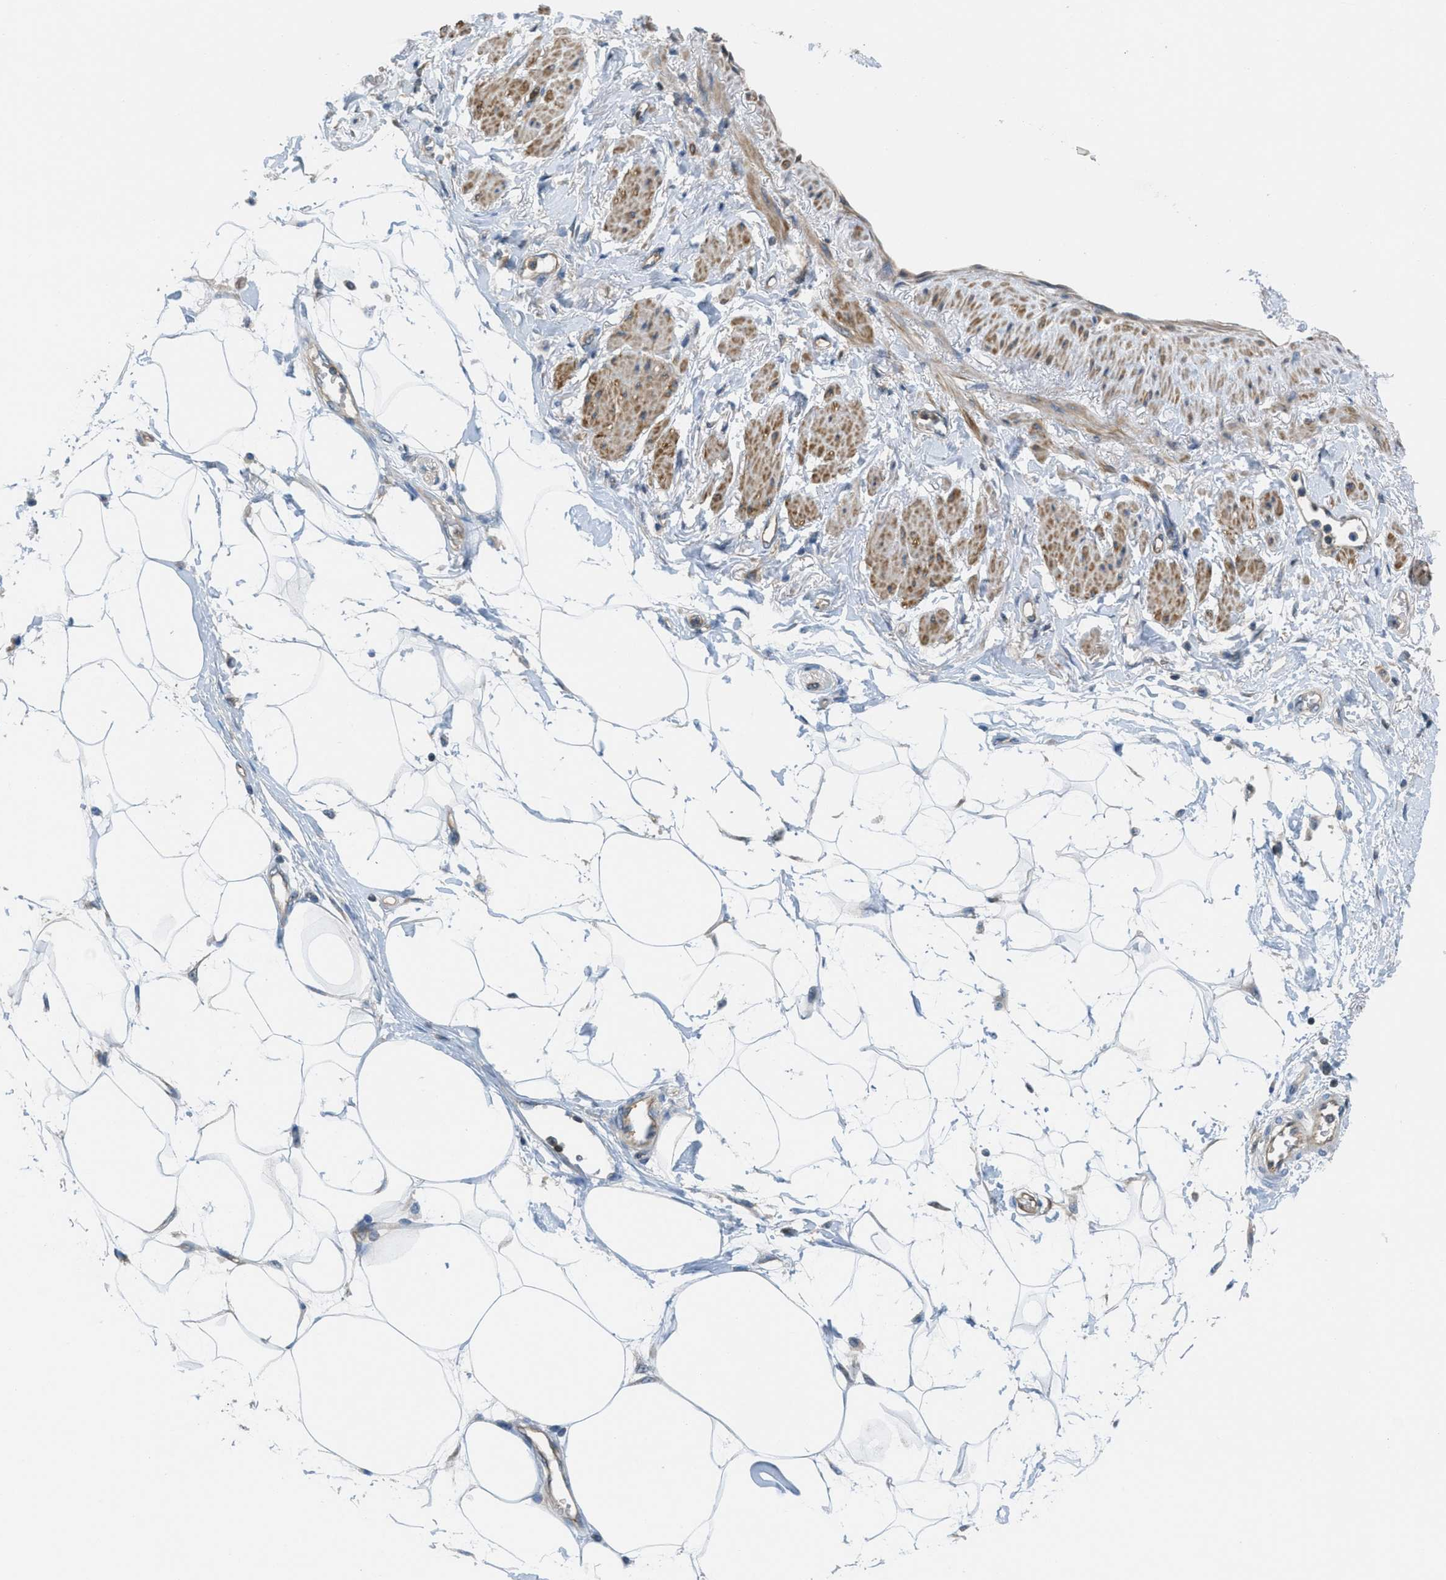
{"staining": {"intensity": "negative", "quantity": "none", "location": "none"}, "tissue": "adipose tissue", "cell_type": "Adipocytes", "image_type": "normal", "snomed": [{"axis": "morphology", "description": "Normal tissue, NOS"}, {"axis": "morphology", "description": "Adenocarcinoma, NOS"}, {"axis": "topography", "description": "Duodenum"}, {"axis": "topography", "description": "Peripheral nerve tissue"}], "caption": "IHC histopathology image of benign adipose tissue: adipose tissue stained with DAB reveals no significant protein staining in adipocytes. (DAB immunohistochemistry, high magnification).", "gene": "PIP5K1C", "patient": {"sex": "female", "age": 60}}